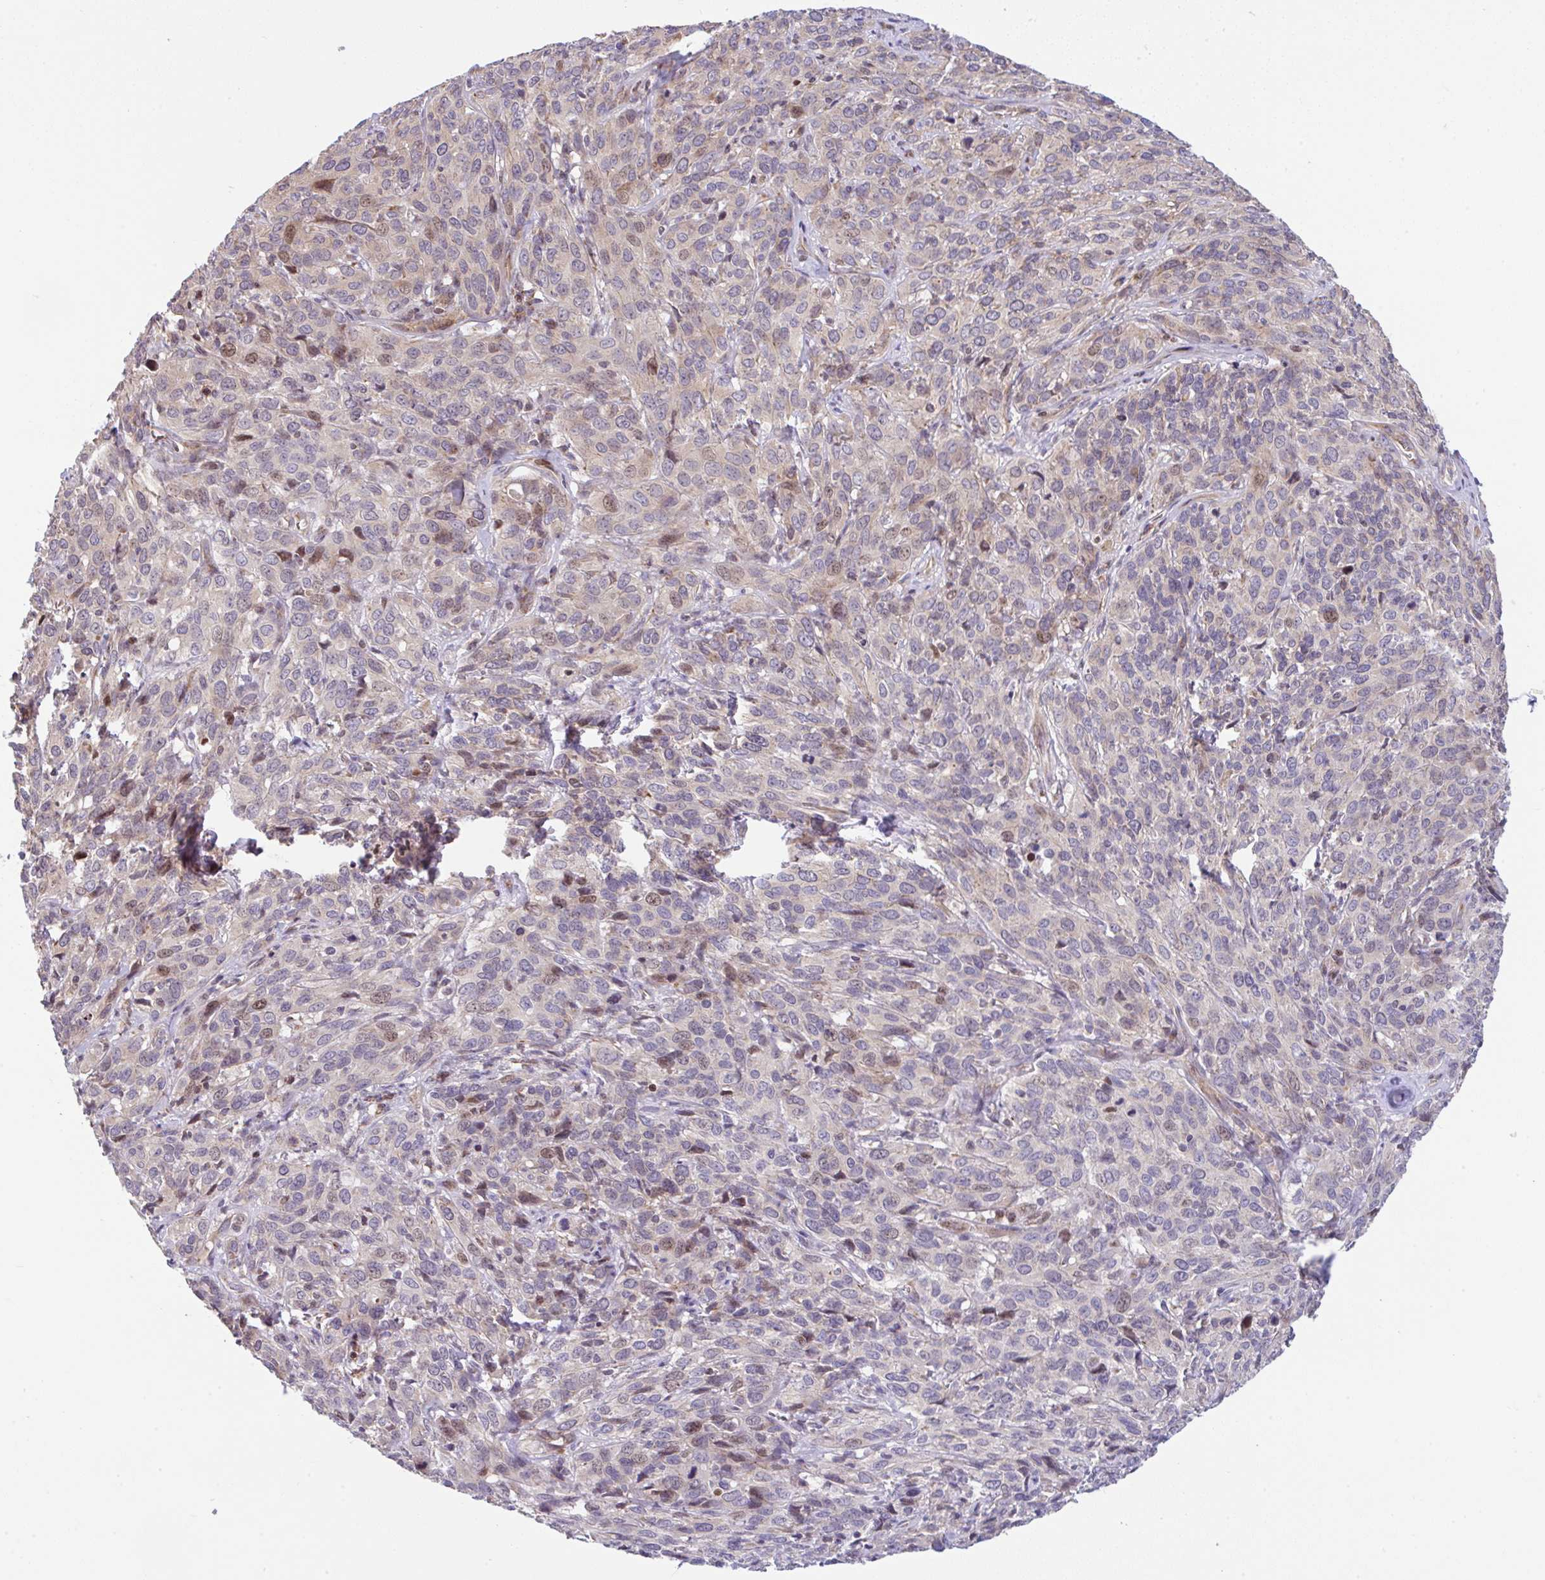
{"staining": {"intensity": "weak", "quantity": "<25%", "location": "cytoplasmic/membranous,nuclear"}, "tissue": "cervical cancer", "cell_type": "Tumor cells", "image_type": "cancer", "snomed": [{"axis": "morphology", "description": "Squamous cell carcinoma, NOS"}, {"axis": "topography", "description": "Cervix"}], "caption": "This is an immunohistochemistry (IHC) photomicrograph of human cervical cancer (squamous cell carcinoma). There is no expression in tumor cells.", "gene": "FIGNL1", "patient": {"sex": "female", "age": 51}}